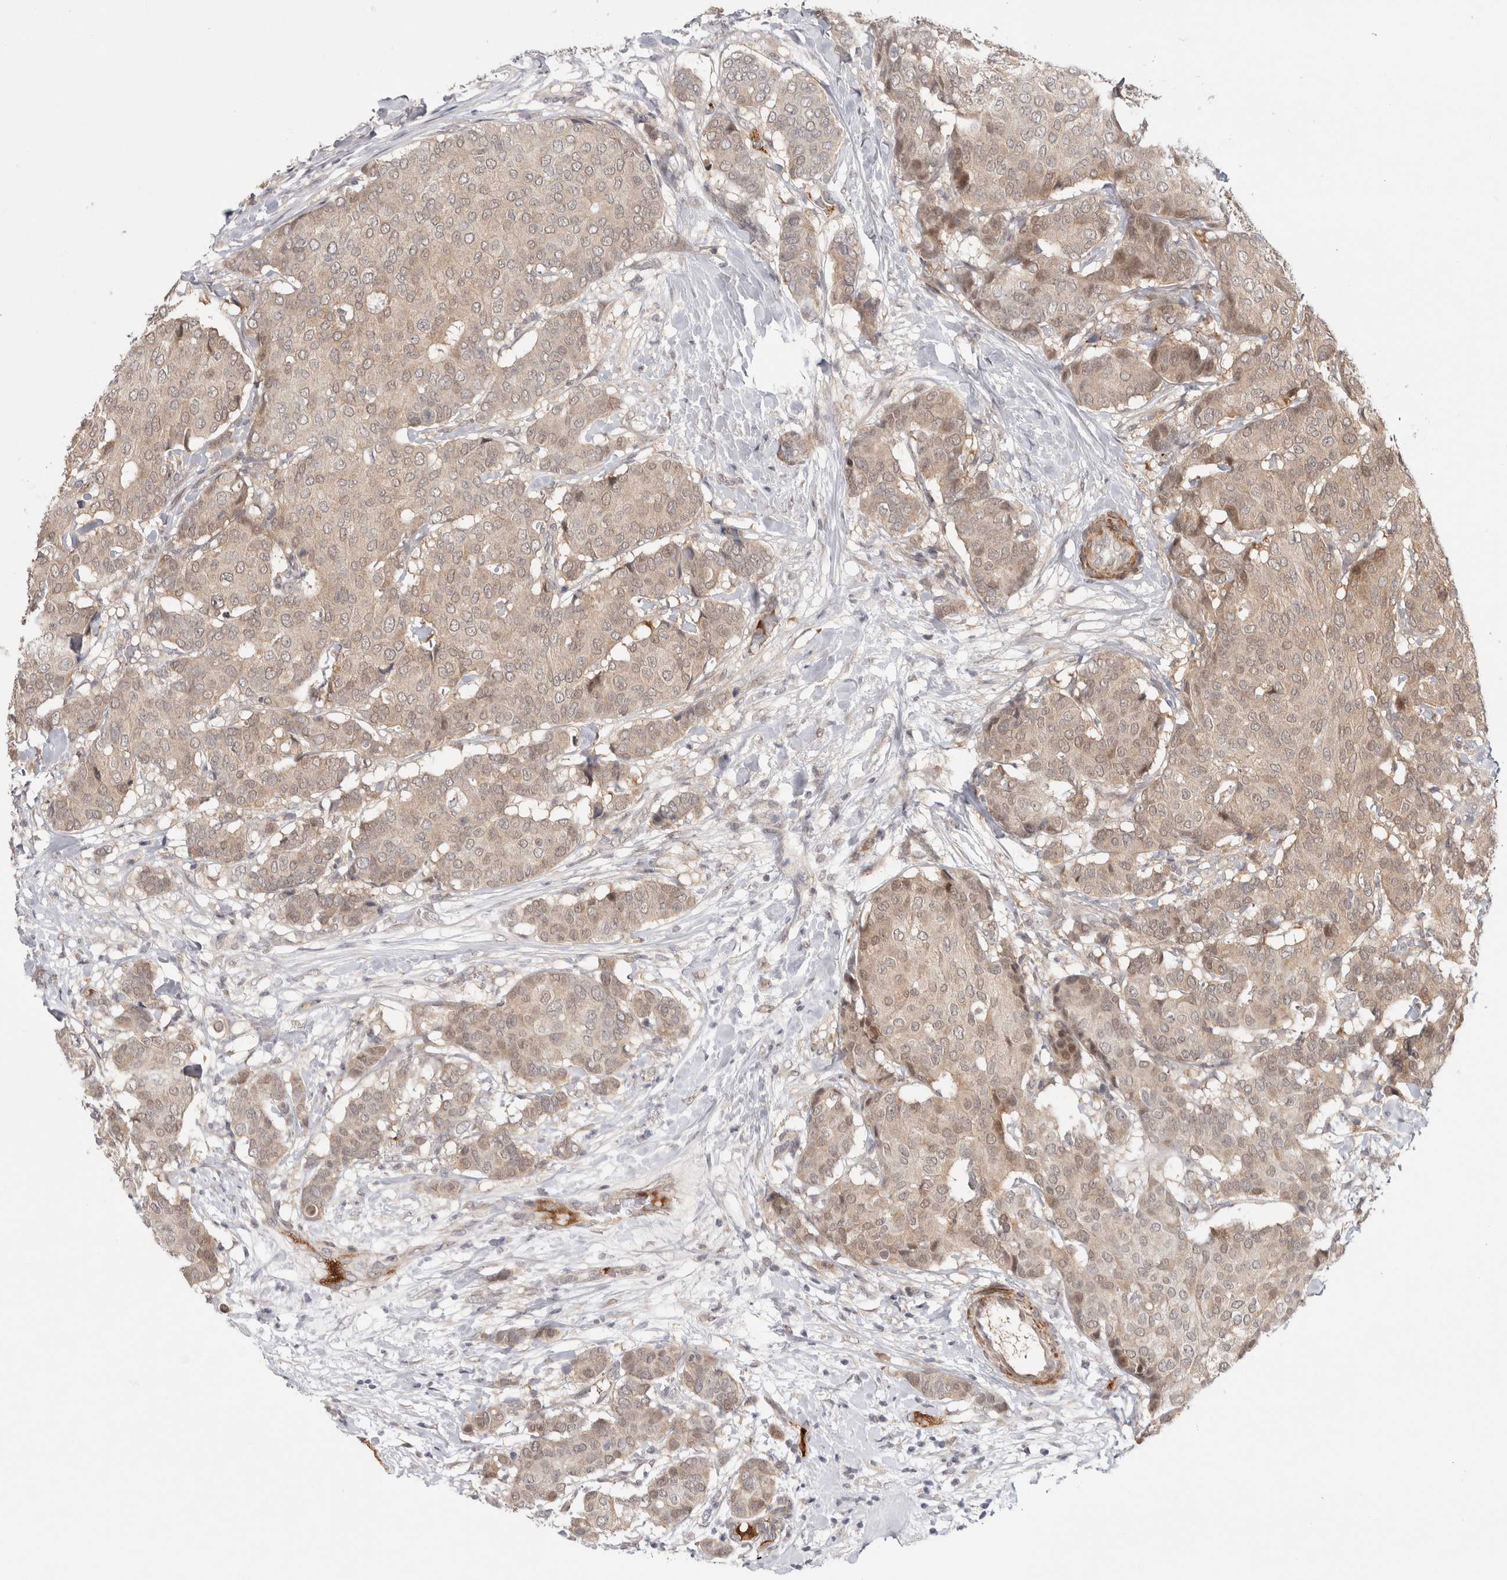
{"staining": {"intensity": "weak", "quantity": ">75%", "location": "cytoplasmic/membranous"}, "tissue": "breast cancer", "cell_type": "Tumor cells", "image_type": "cancer", "snomed": [{"axis": "morphology", "description": "Duct carcinoma"}, {"axis": "topography", "description": "Breast"}], "caption": "Weak cytoplasmic/membranous positivity for a protein is present in approximately >75% of tumor cells of breast cancer using immunohistochemistry.", "gene": "ZNF318", "patient": {"sex": "female", "age": 75}}